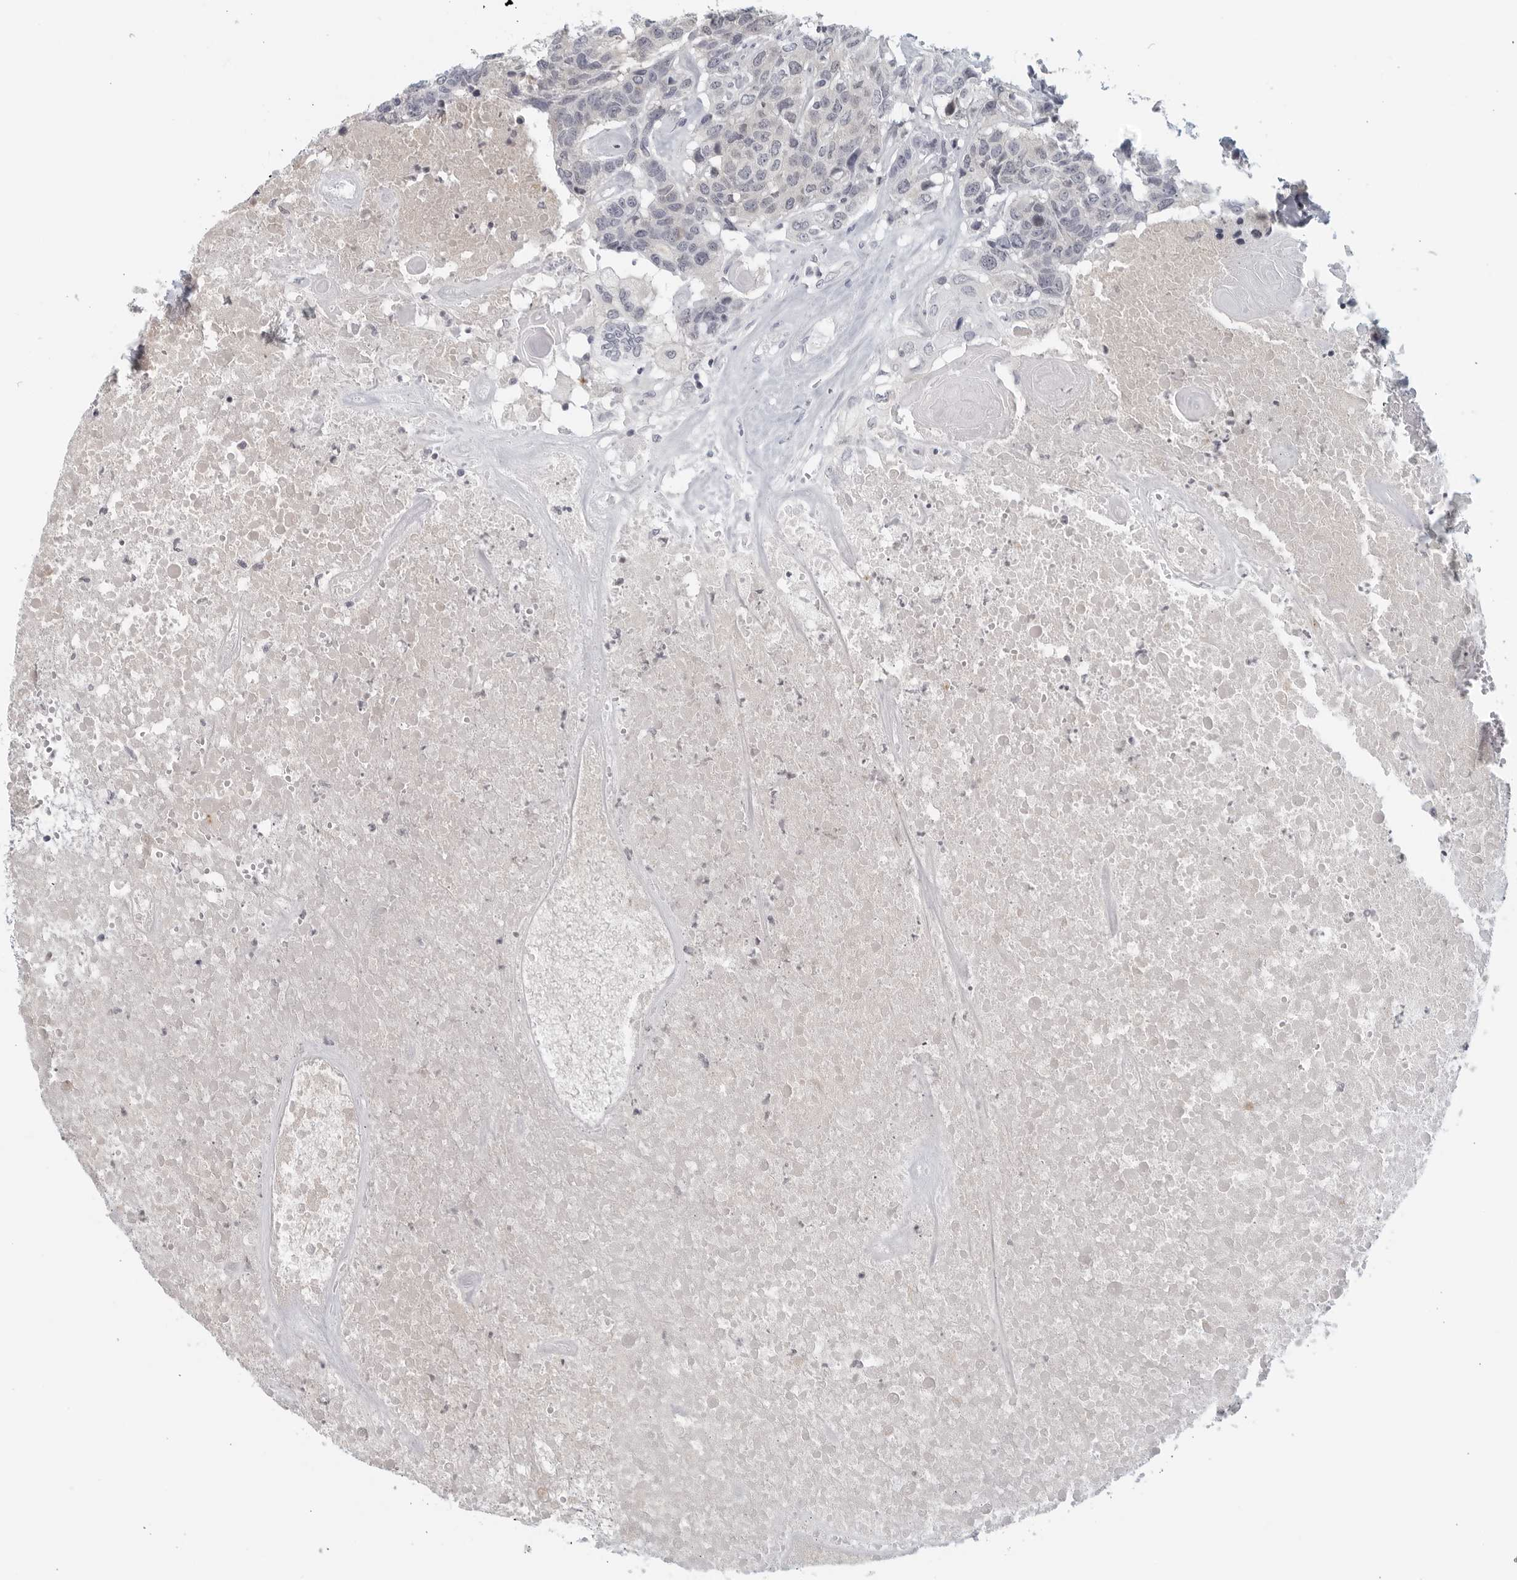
{"staining": {"intensity": "negative", "quantity": "none", "location": "none"}, "tissue": "head and neck cancer", "cell_type": "Tumor cells", "image_type": "cancer", "snomed": [{"axis": "morphology", "description": "Squamous cell carcinoma, NOS"}, {"axis": "topography", "description": "Head-Neck"}], "caption": "IHC photomicrograph of neoplastic tissue: human head and neck cancer (squamous cell carcinoma) stained with DAB (3,3'-diaminobenzidine) shows no significant protein positivity in tumor cells. (DAB (3,3'-diaminobenzidine) immunohistochemistry, high magnification).", "gene": "MATN1", "patient": {"sex": "male", "age": 66}}